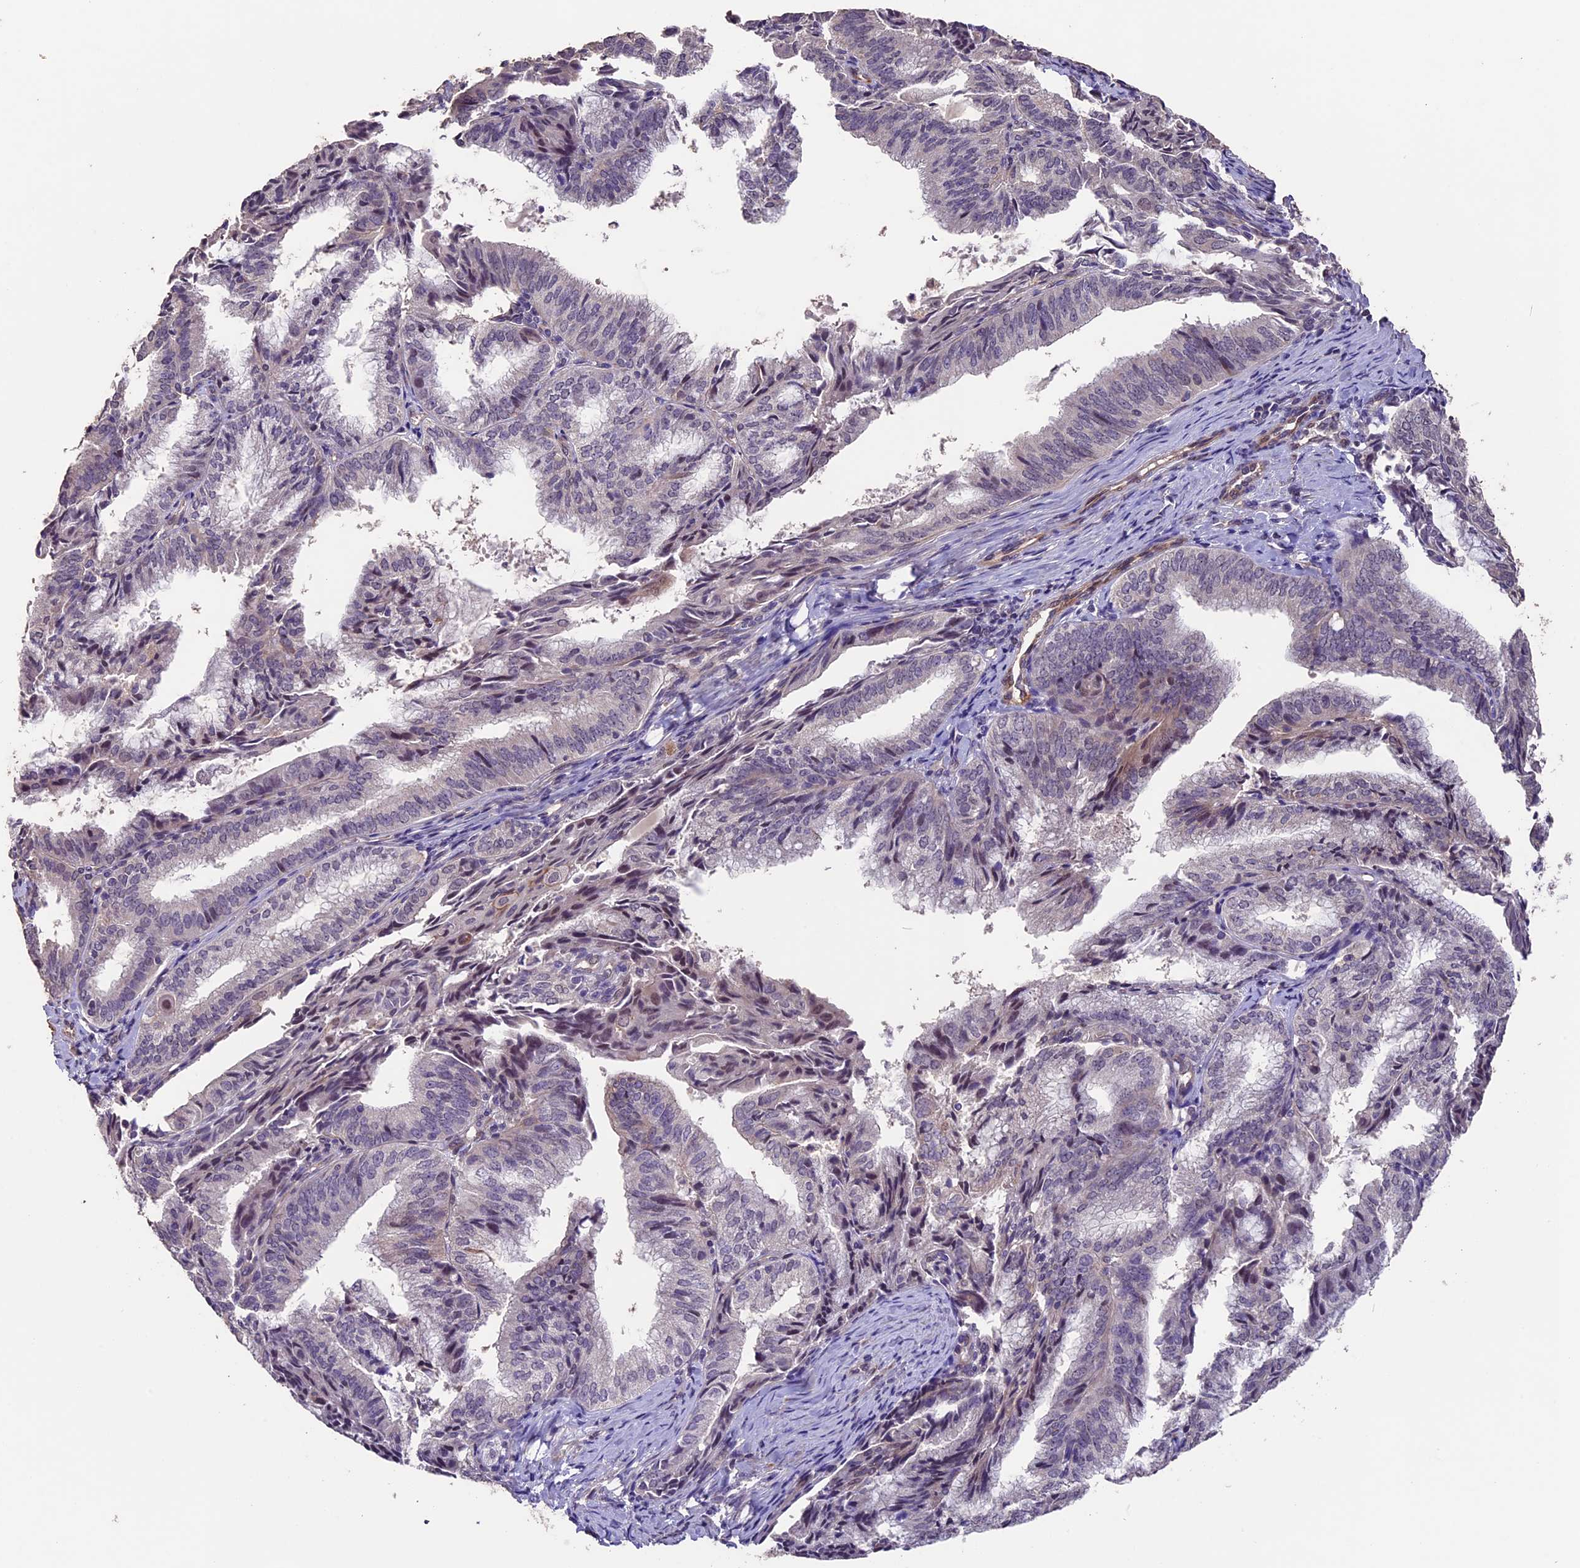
{"staining": {"intensity": "weak", "quantity": "<25%", "location": "nuclear"}, "tissue": "endometrial cancer", "cell_type": "Tumor cells", "image_type": "cancer", "snomed": [{"axis": "morphology", "description": "Adenocarcinoma, NOS"}, {"axis": "topography", "description": "Endometrium"}], "caption": "An immunohistochemistry (IHC) photomicrograph of endometrial adenocarcinoma is shown. There is no staining in tumor cells of endometrial adenocarcinoma.", "gene": "GNB5", "patient": {"sex": "female", "age": 49}}